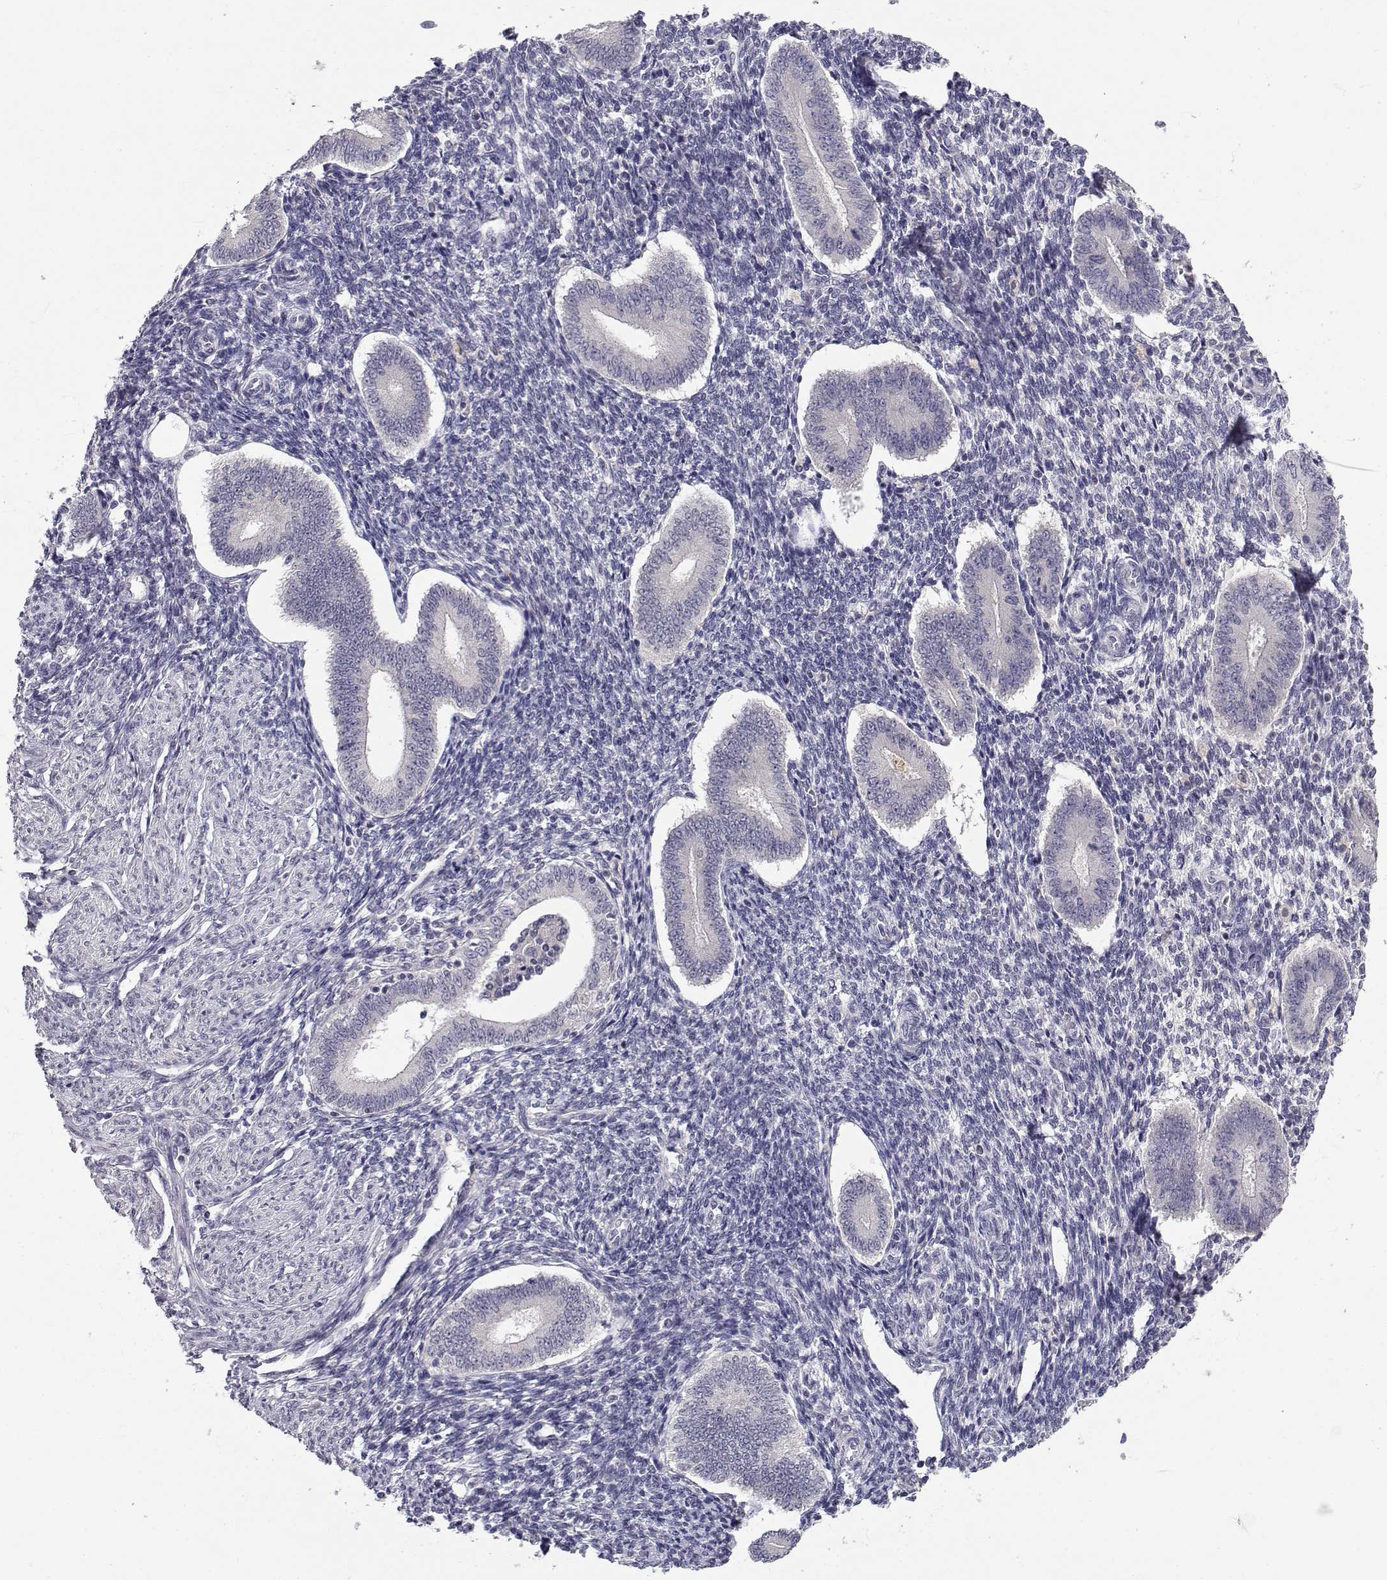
{"staining": {"intensity": "negative", "quantity": "none", "location": "none"}, "tissue": "endometrium", "cell_type": "Cells in endometrial stroma", "image_type": "normal", "snomed": [{"axis": "morphology", "description": "Normal tissue, NOS"}, {"axis": "topography", "description": "Endometrium"}], "caption": "Unremarkable endometrium was stained to show a protein in brown. There is no significant staining in cells in endometrial stroma. (Brightfield microscopy of DAB immunohistochemistry at high magnification).", "gene": "SLC6A3", "patient": {"sex": "female", "age": 40}}